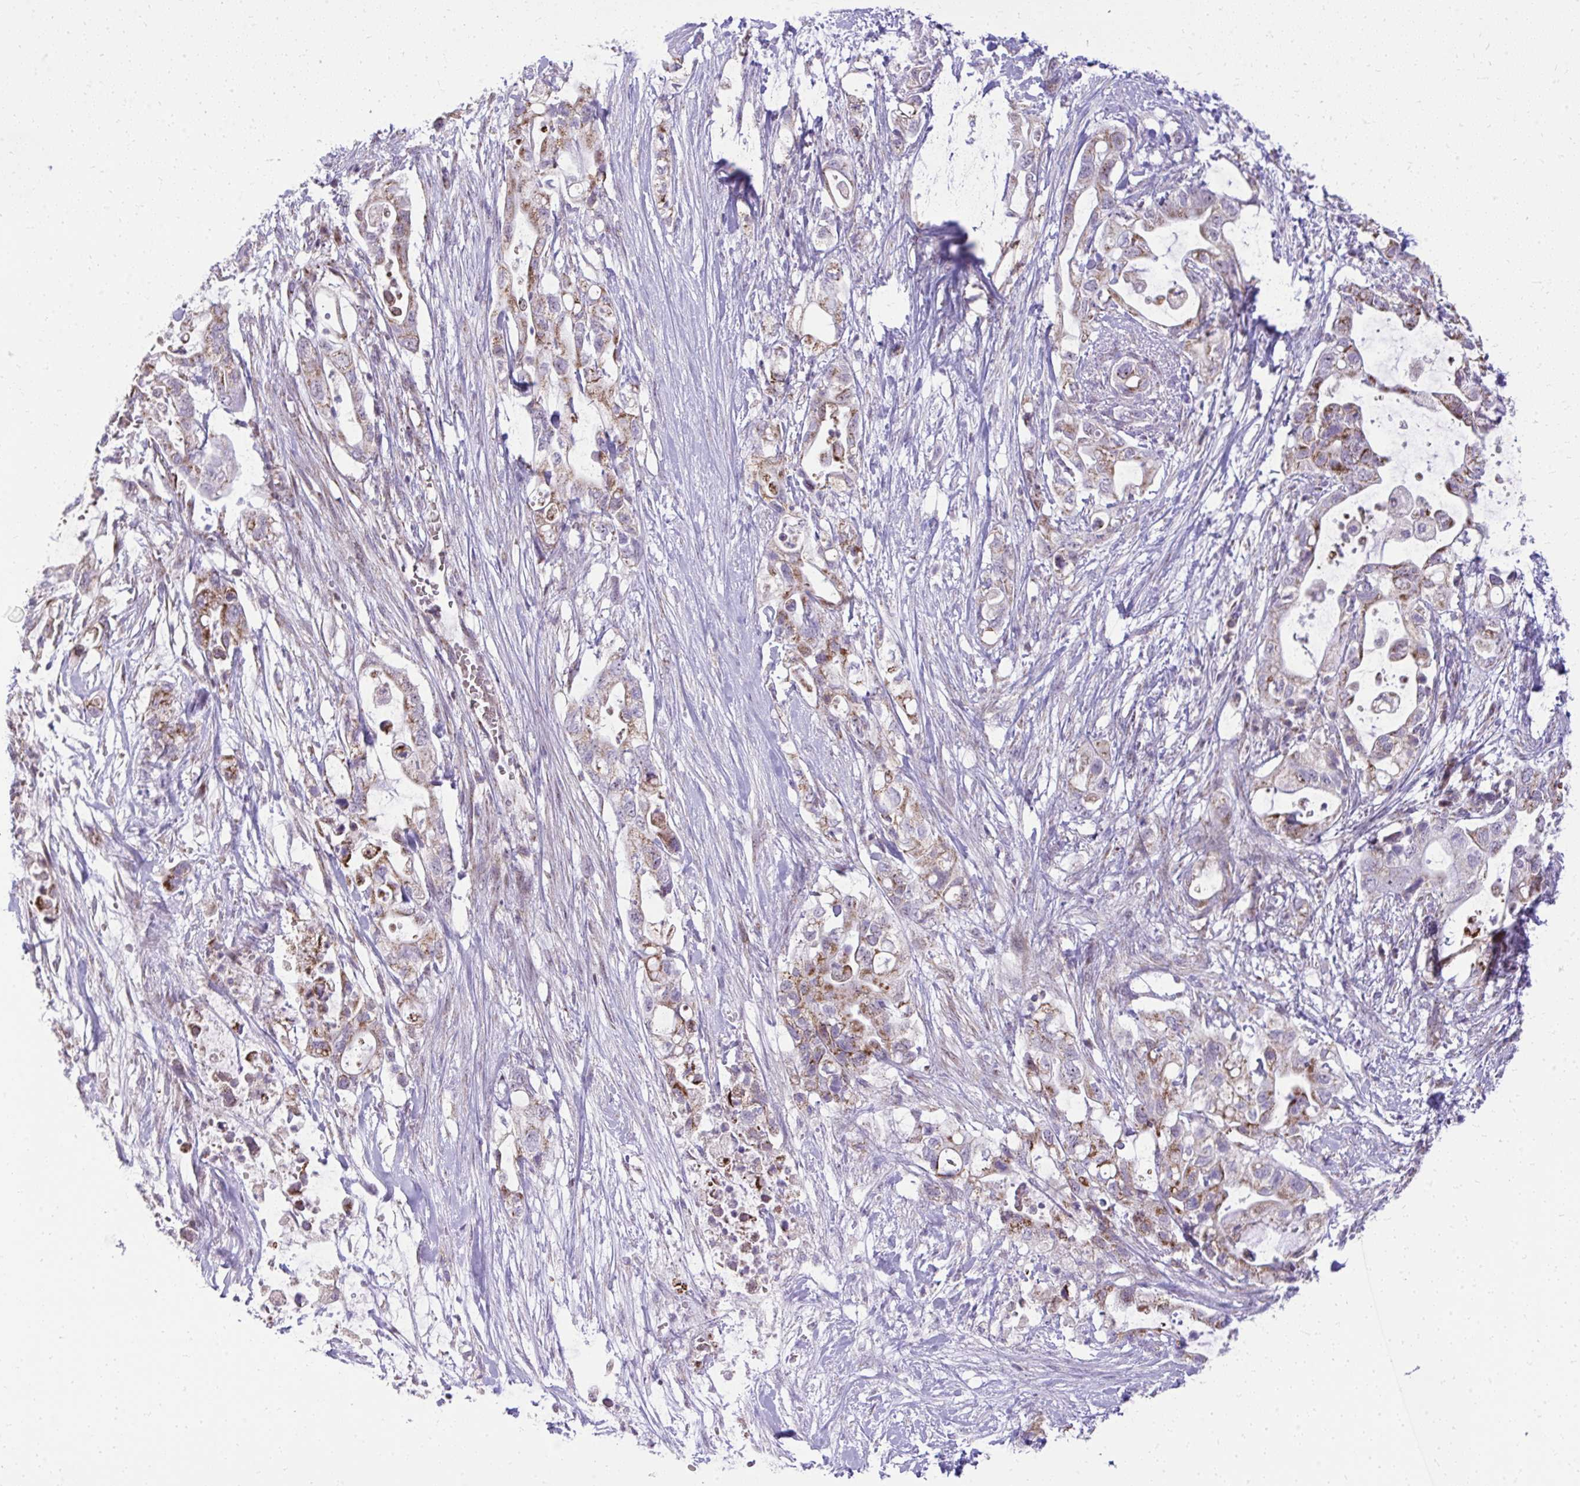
{"staining": {"intensity": "moderate", "quantity": "25%-75%", "location": "cytoplasmic/membranous"}, "tissue": "pancreatic cancer", "cell_type": "Tumor cells", "image_type": "cancer", "snomed": [{"axis": "morphology", "description": "Adenocarcinoma, NOS"}, {"axis": "topography", "description": "Pancreas"}], "caption": "Human adenocarcinoma (pancreatic) stained with a protein marker reveals moderate staining in tumor cells.", "gene": "GPRIN3", "patient": {"sex": "female", "age": 72}}